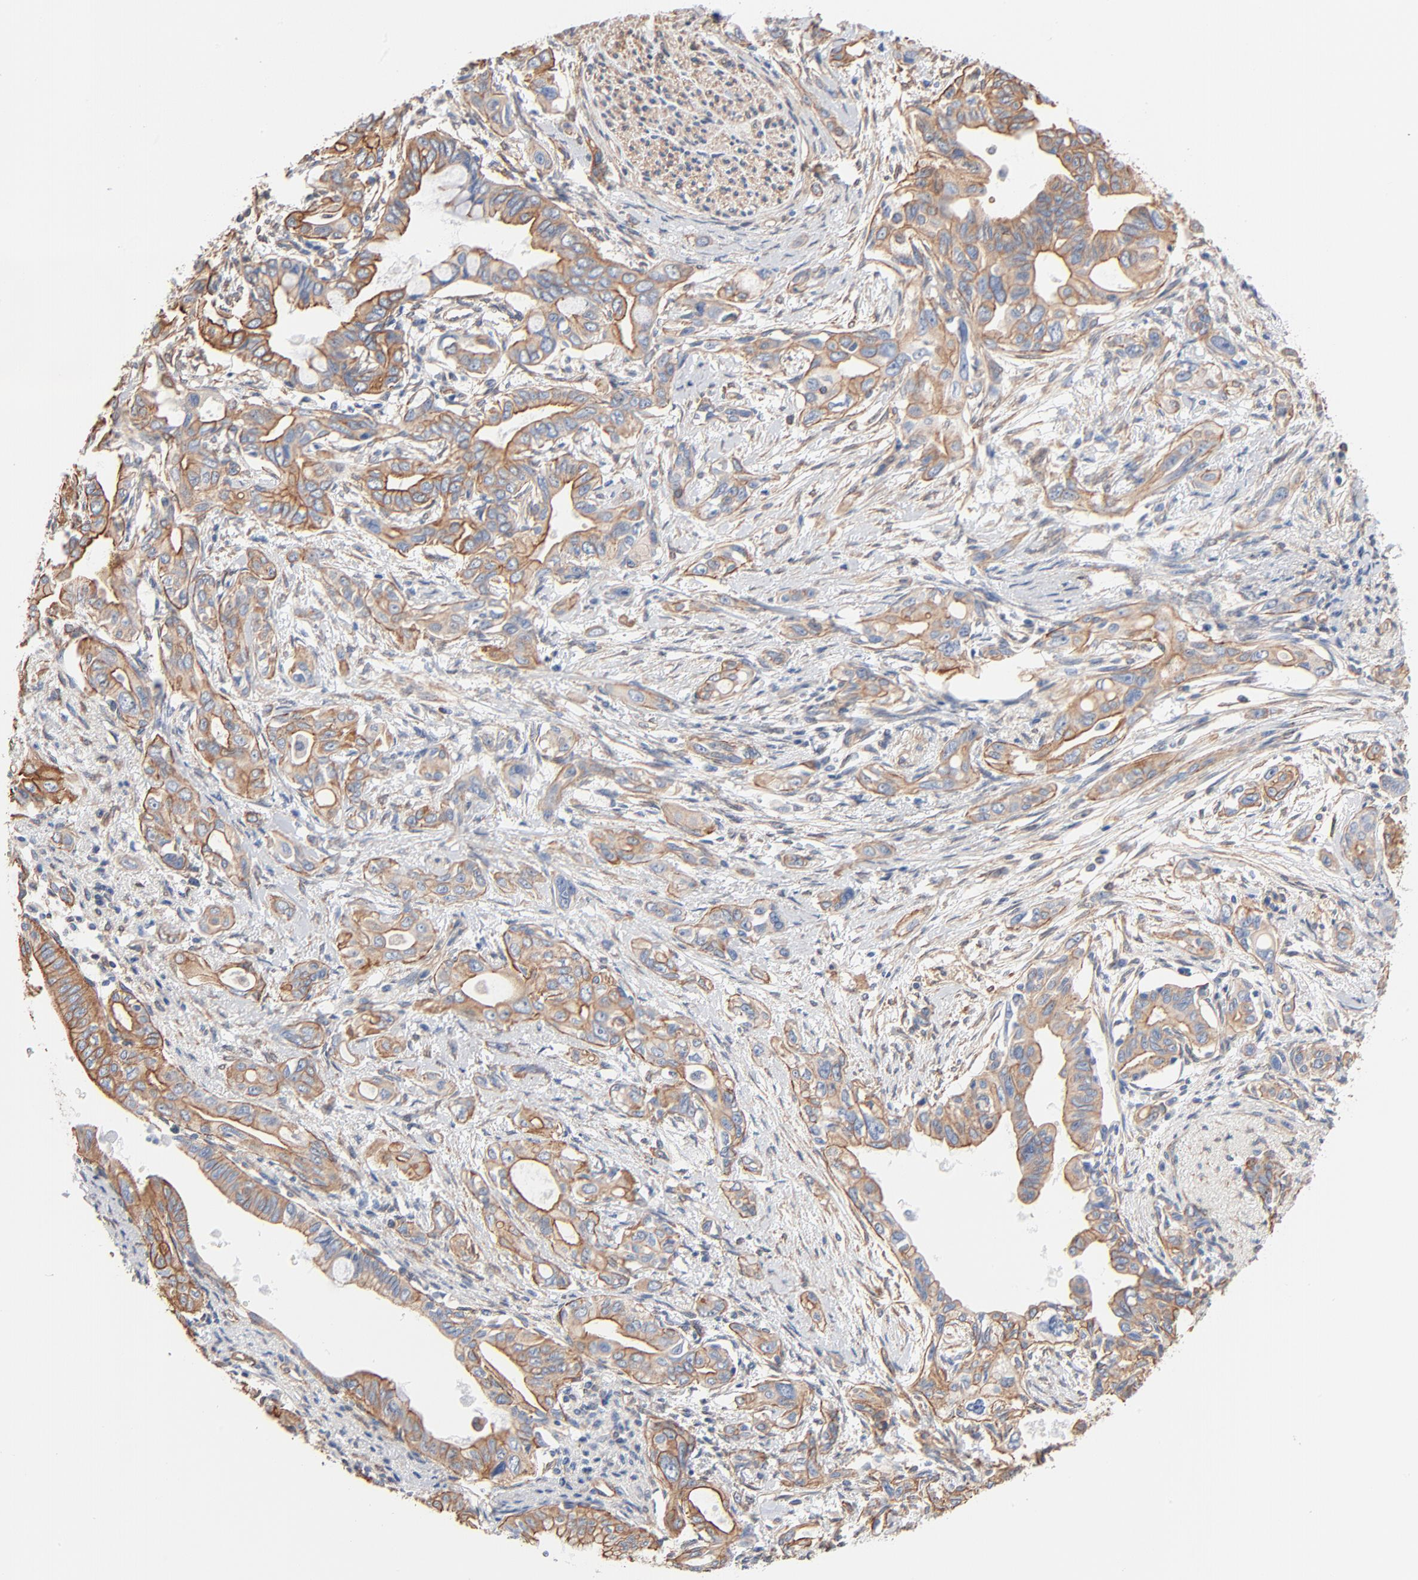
{"staining": {"intensity": "weak", "quantity": ">75%", "location": "cytoplasmic/membranous"}, "tissue": "pancreatic cancer", "cell_type": "Tumor cells", "image_type": "cancer", "snomed": [{"axis": "morphology", "description": "Adenocarcinoma, NOS"}, {"axis": "topography", "description": "Pancreas"}], "caption": "A brown stain shows weak cytoplasmic/membranous positivity of a protein in human adenocarcinoma (pancreatic) tumor cells.", "gene": "ABCD4", "patient": {"sex": "female", "age": 60}}